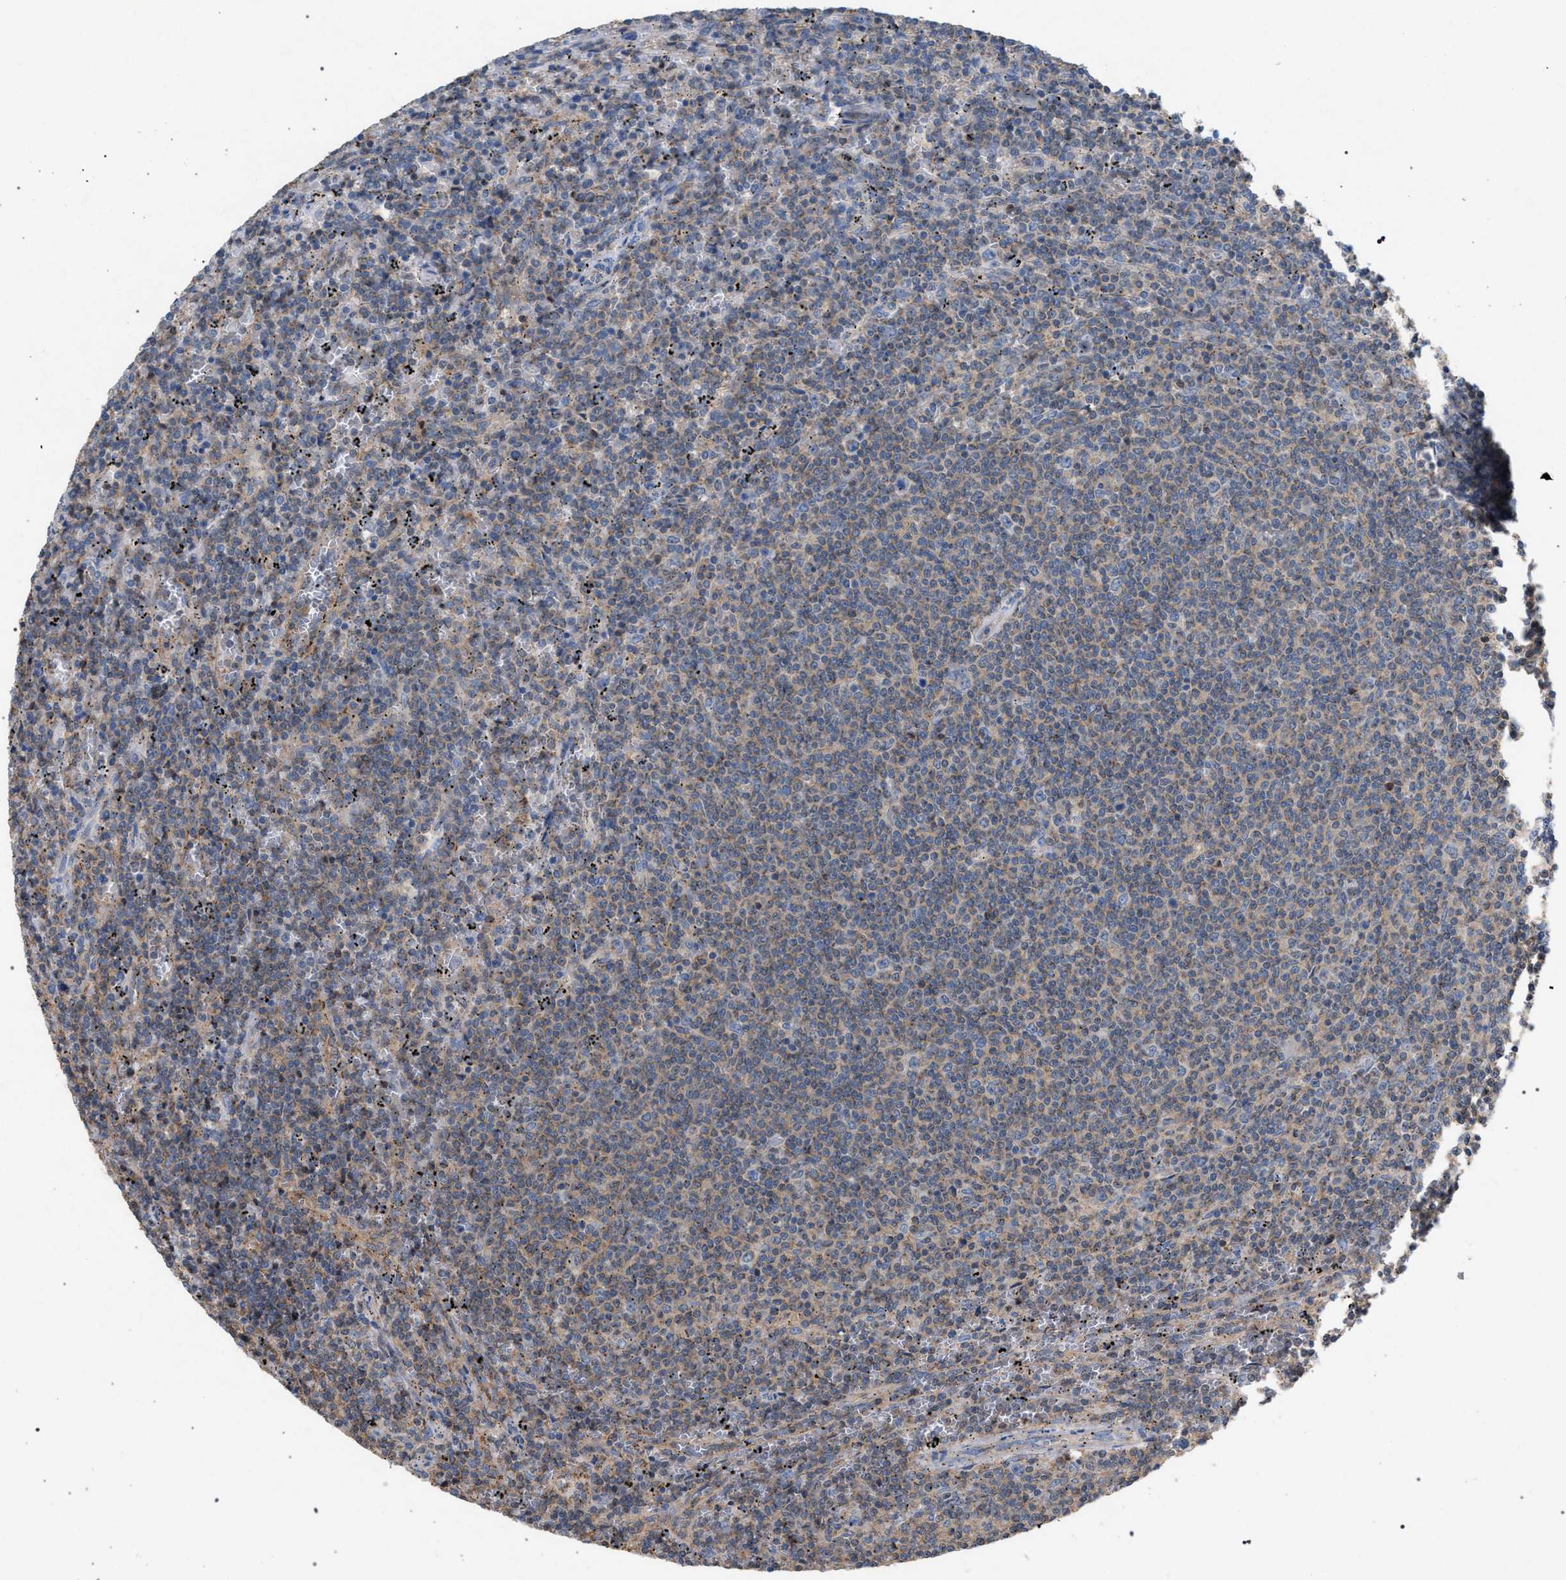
{"staining": {"intensity": "weak", "quantity": "25%-75%", "location": "cytoplasmic/membranous"}, "tissue": "lymphoma", "cell_type": "Tumor cells", "image_type": "cancer", "snomed": [{"axis": "morphology", "description": "Malignant lymphoma, non-Hodgkin's type, Low grade"}, {"axis": "topography", "description": "Spleen"}], "caption": "Immunohistochemical staining of malignant lymphoma, non-Hodgkin's type (low-grade) shows low levels of weak cytoplasmic/membranous staining in approximately 25%-75% of tumor cells.", "gene": "VPS13A", "patient": {"sex": "female", "age": 50}}